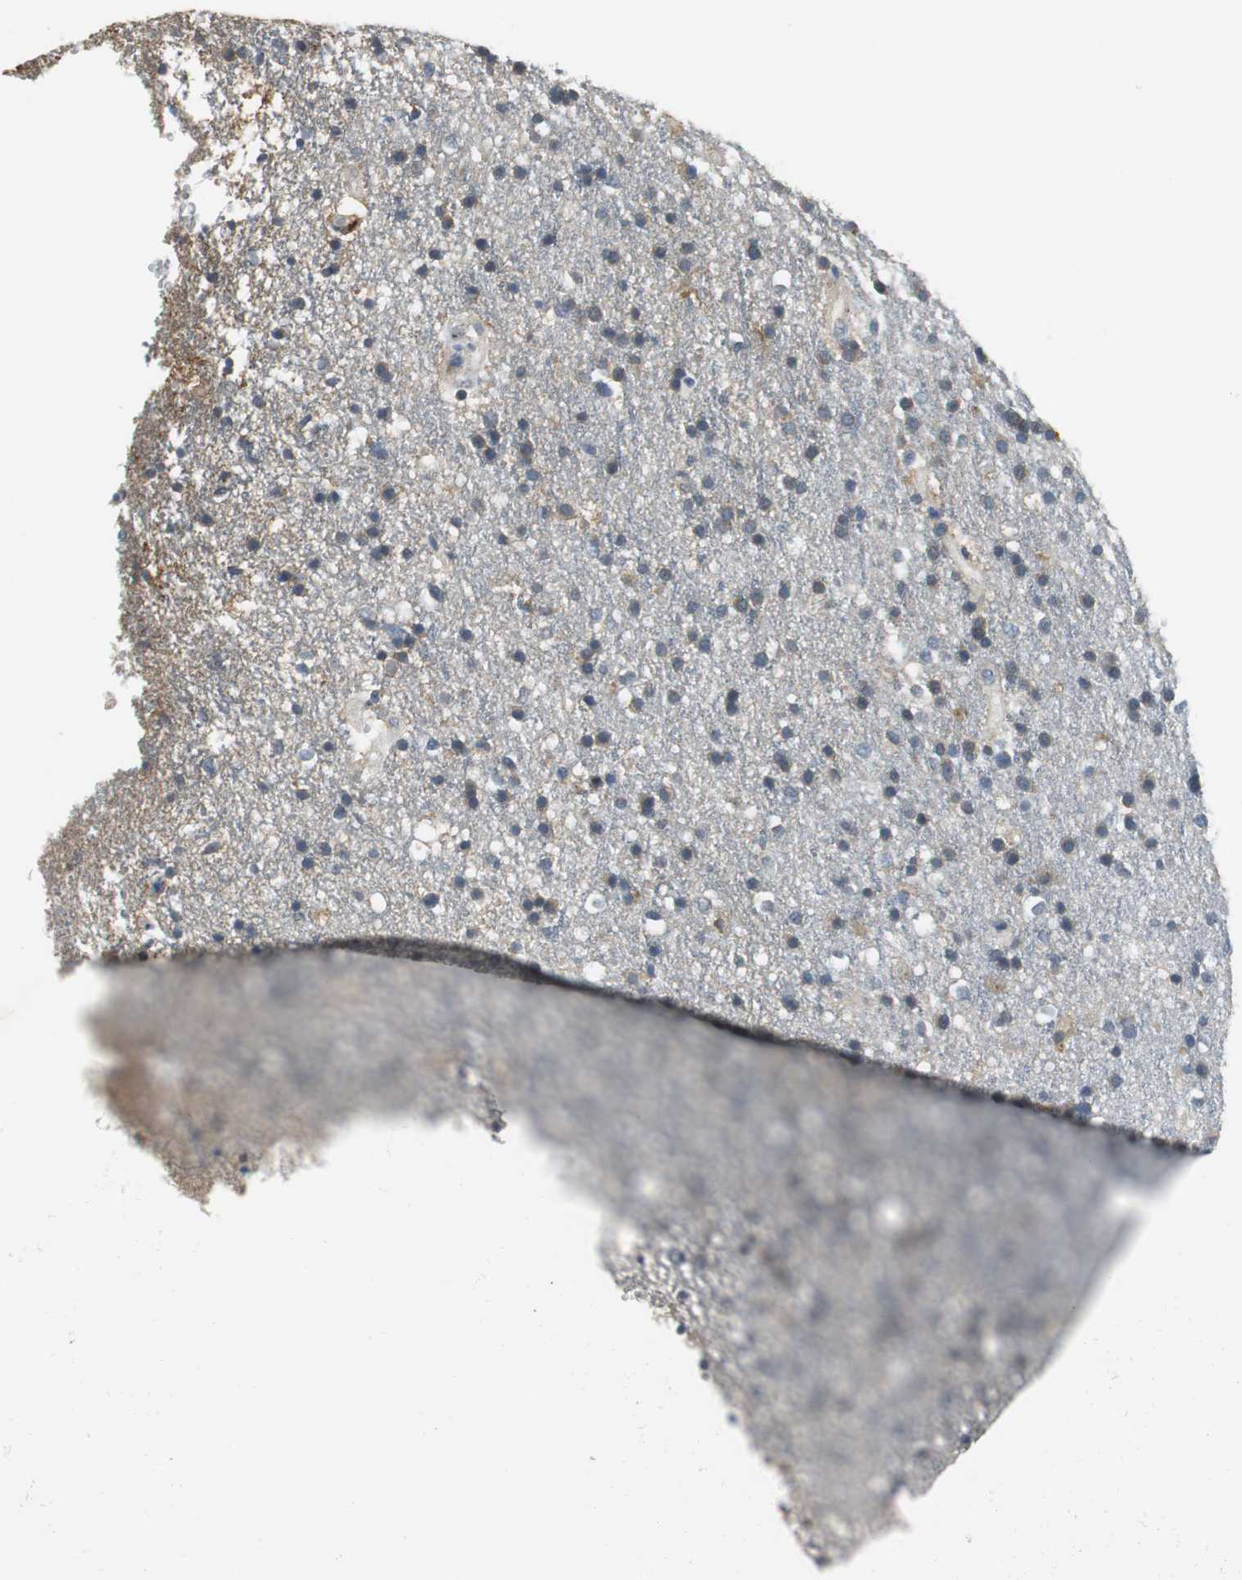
{"staining": {"intensity": "negative", "quantity": "none", "location": "none"}, "tissue": "glioma", "cell_type": "Tumor cells", "image_type": "cancer", "snomed": [{"axis": "morphology", "description": "Glioma, malignant, High grade"}, {"axis": "topography", "description": "Brain"}], "caption": "Immunohistochemical staining of malignant high-grade glioma exhibits no significant positivity in tumor cells.", "gene": "MTIF2", "patient": {"sex": "male", "age": 33}}